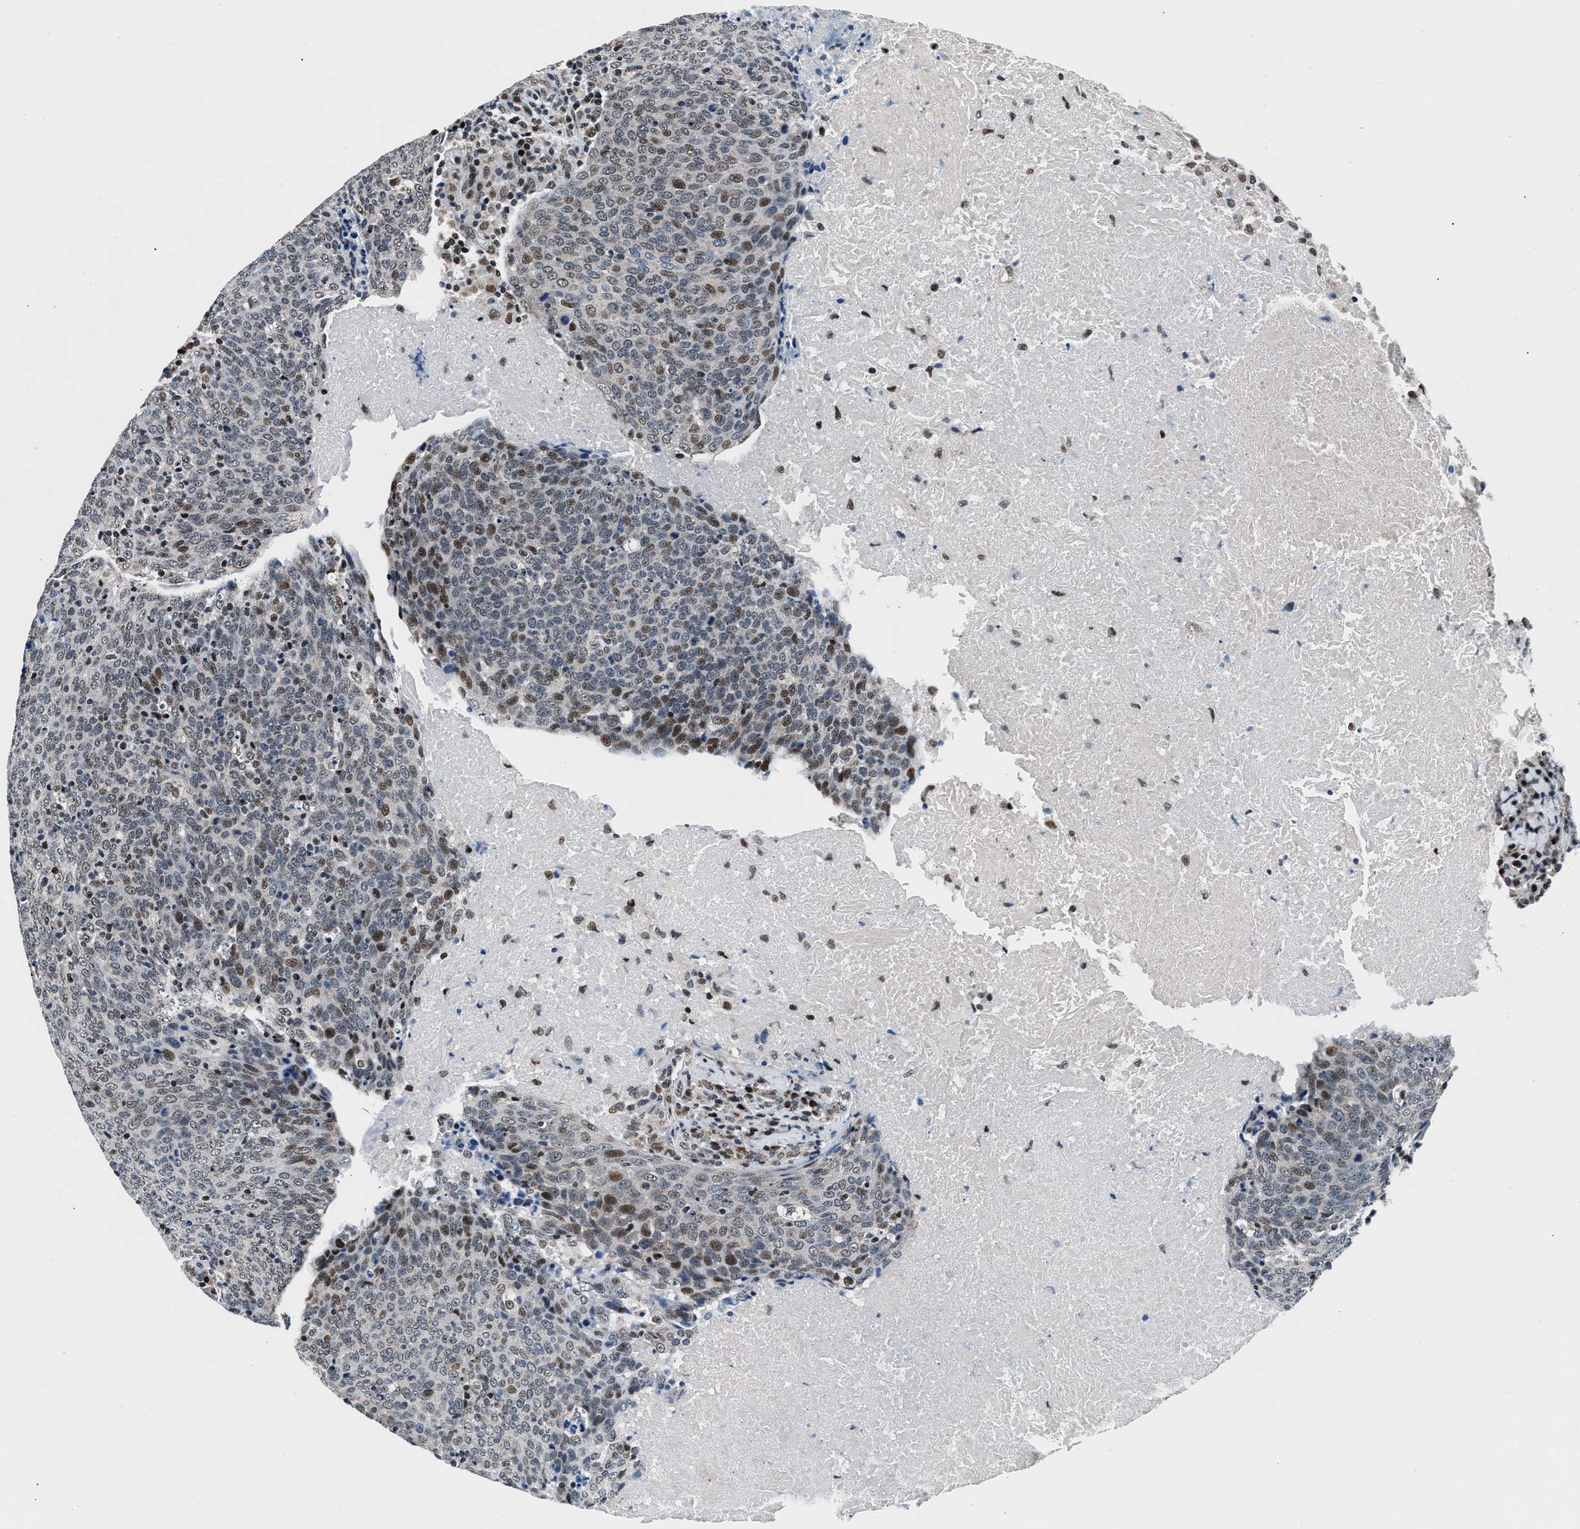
{"staining": {"intensity": "moderate", "quantity": "<25%", "location": "nuclear"}, "tissue": "head and neck cancer", "cell_type": "Tumor cells", "image_type": "cancer", "snomed": [{"axis": "morphology", "description": "Squamous cell carcinoma, NOS"}, {"axis": "morphology", "description": "Squamous cell carcinoma, metastatic, NOS"}, {"axis": "topography", "description": "Lymph node"}, {"axis": "topography", "description": "Head-Neck"}], "caption": "Protein expression analysis of head and neck cancer (metastatic squamous cell carcinoma) shows moderate nuclear expression in about <25% of tumor cells.", "gene": "PRRC2B", "patient": {"sex": "male", "age": 62}}